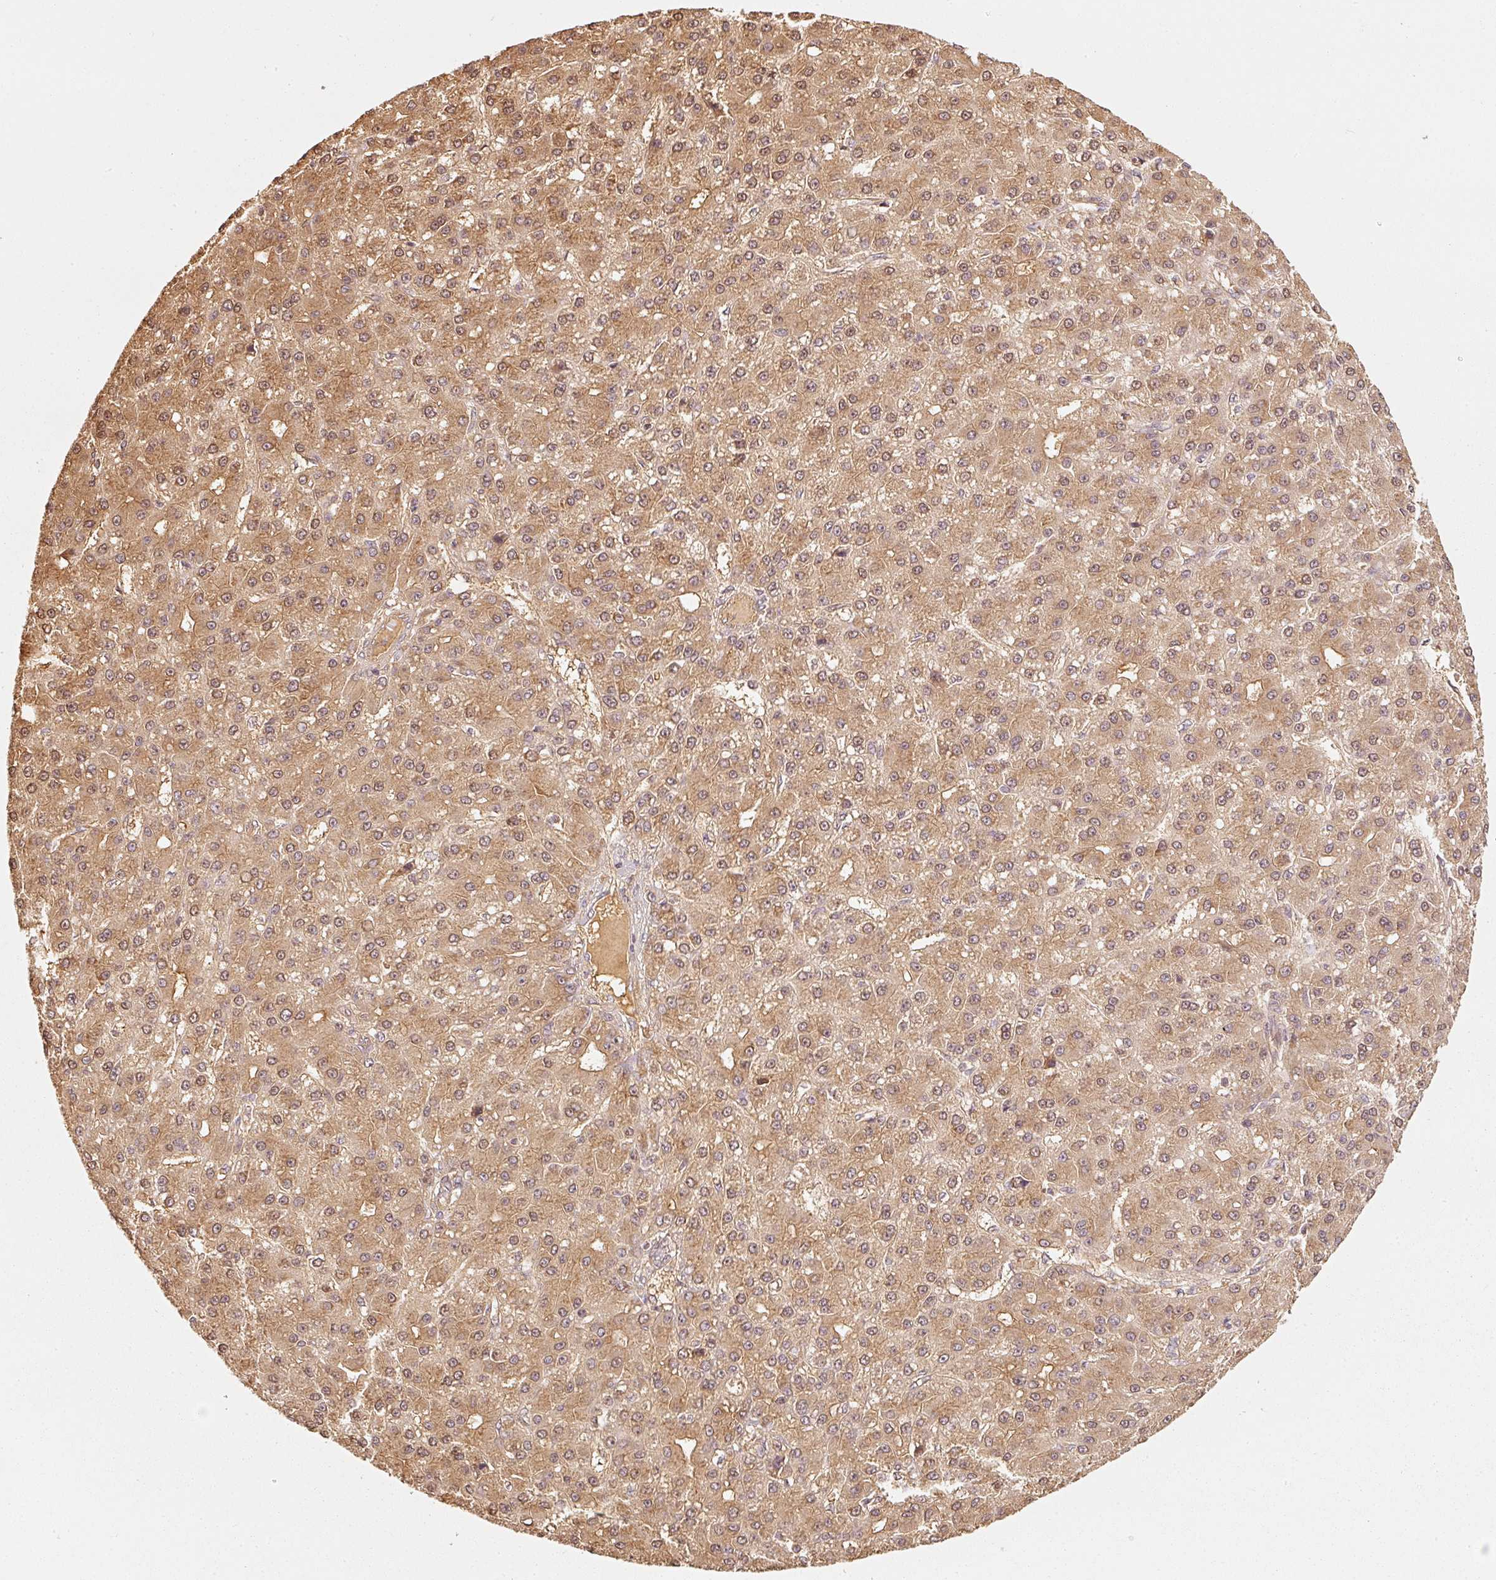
{"staining": {"intensity": "moderate", "quantity": ">75%", "location": "cytoplasmic/membranous"}, "tissue": "liver cancer", "cell_type": "Tumor cells", "image_type": "cancer", "snomed": [{"axis": "morphology", "description": "Carcinoma, Hepatocellular, NOS"}, {"axis": "topography", "description": "Liver"}], "caption": "Approximately >75% of tumor cells in liver cancer reveal moderate cytoplasmic/membranous protein expression as visualized by brown immunohistochemical staining.", "gene": "STAU1", "patient": {"sex": "male", "age": 67}}